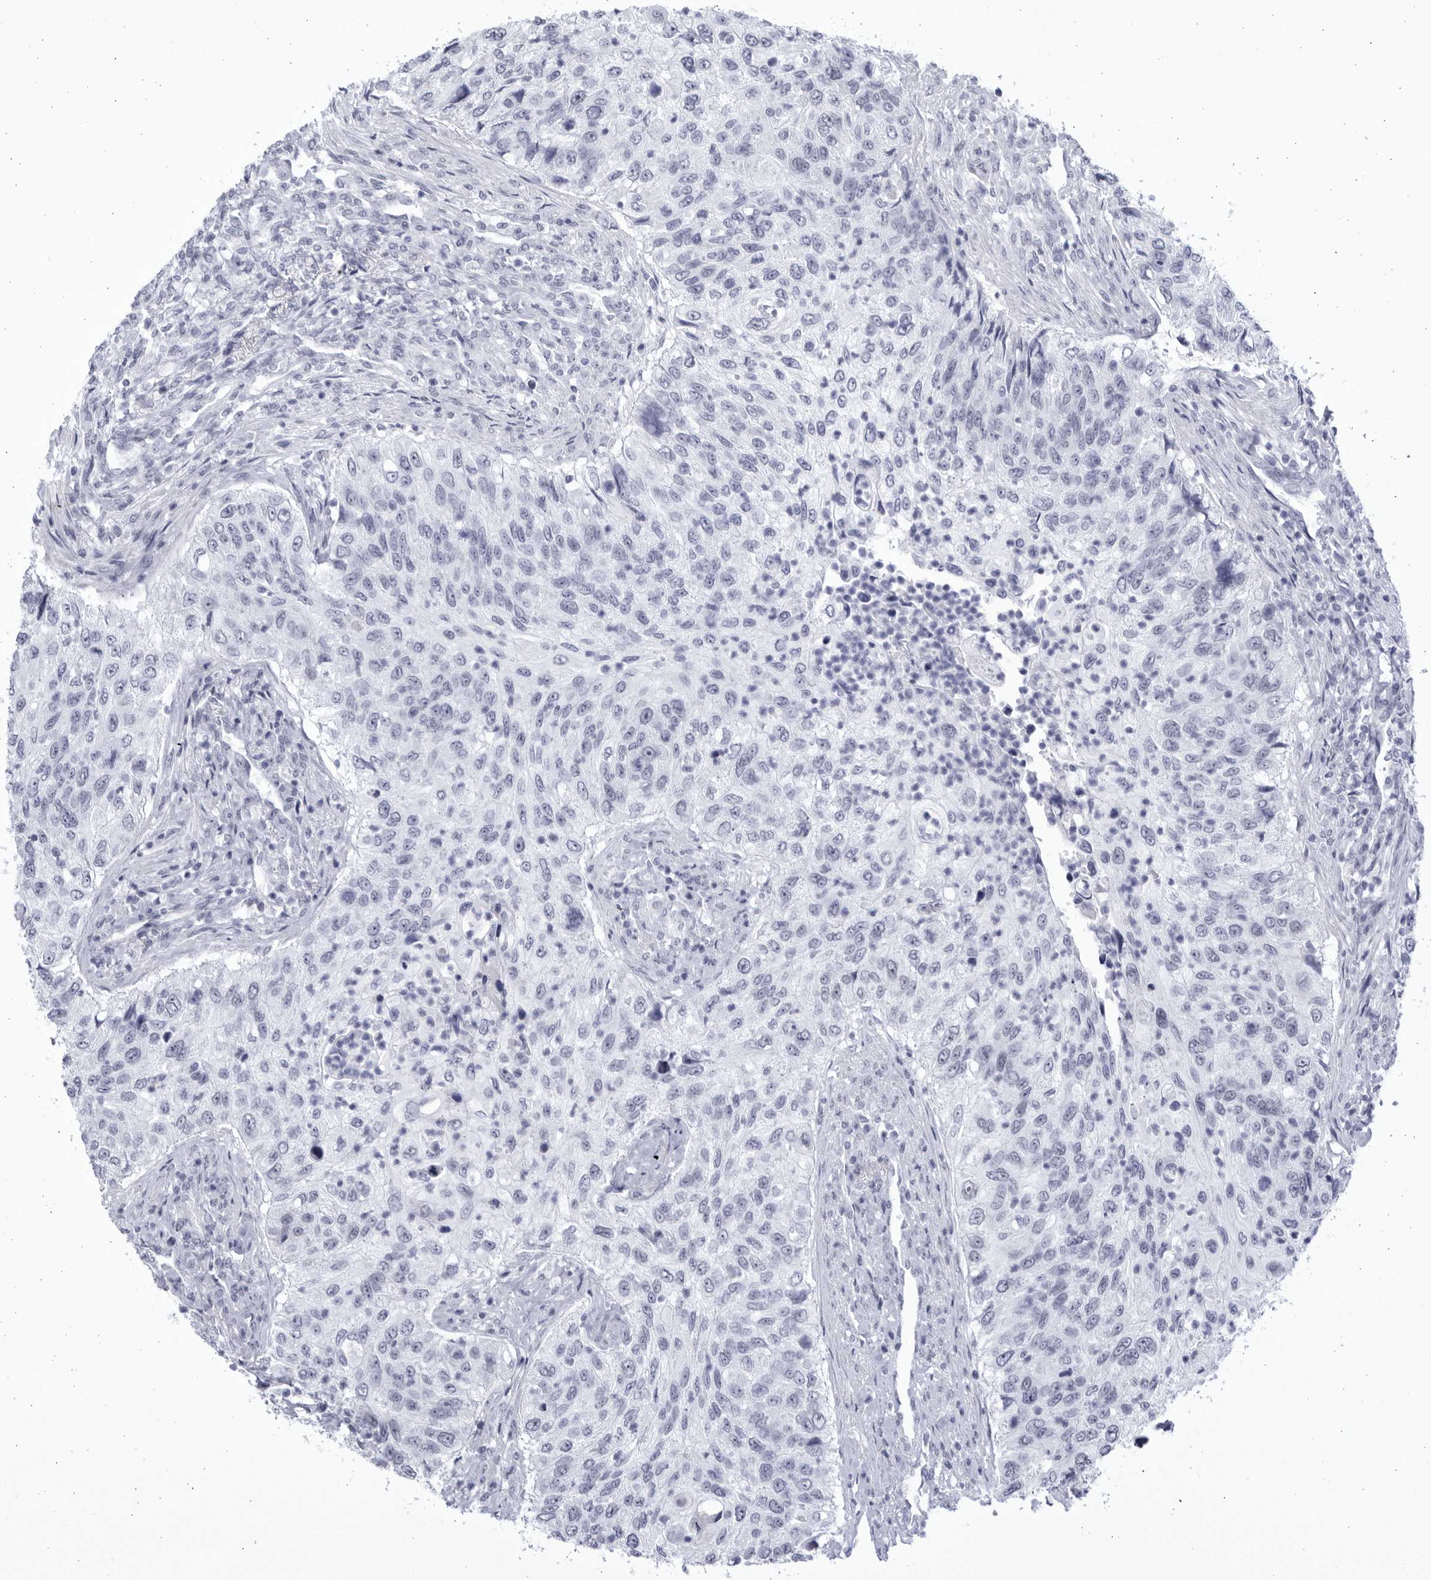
{"staining": {"intensity": "negative", "quantity": "none", "location": "none"}, "tissue": "urothelial cancer", "cell_type": "Tumor cells", "image_type": "cancer", "snomed": [{"axis": "morphology", "description": "Urothelial carcinoma, High grade"}, {"axis": "topography", "description": "Urinary bladder"}], "caption": "Urothelial cancer was stained to show a protein in brown. There is no significant staining in tumor cells.", "gene": "CCDC181", "patient": {"sex": "female", "age": 60}}